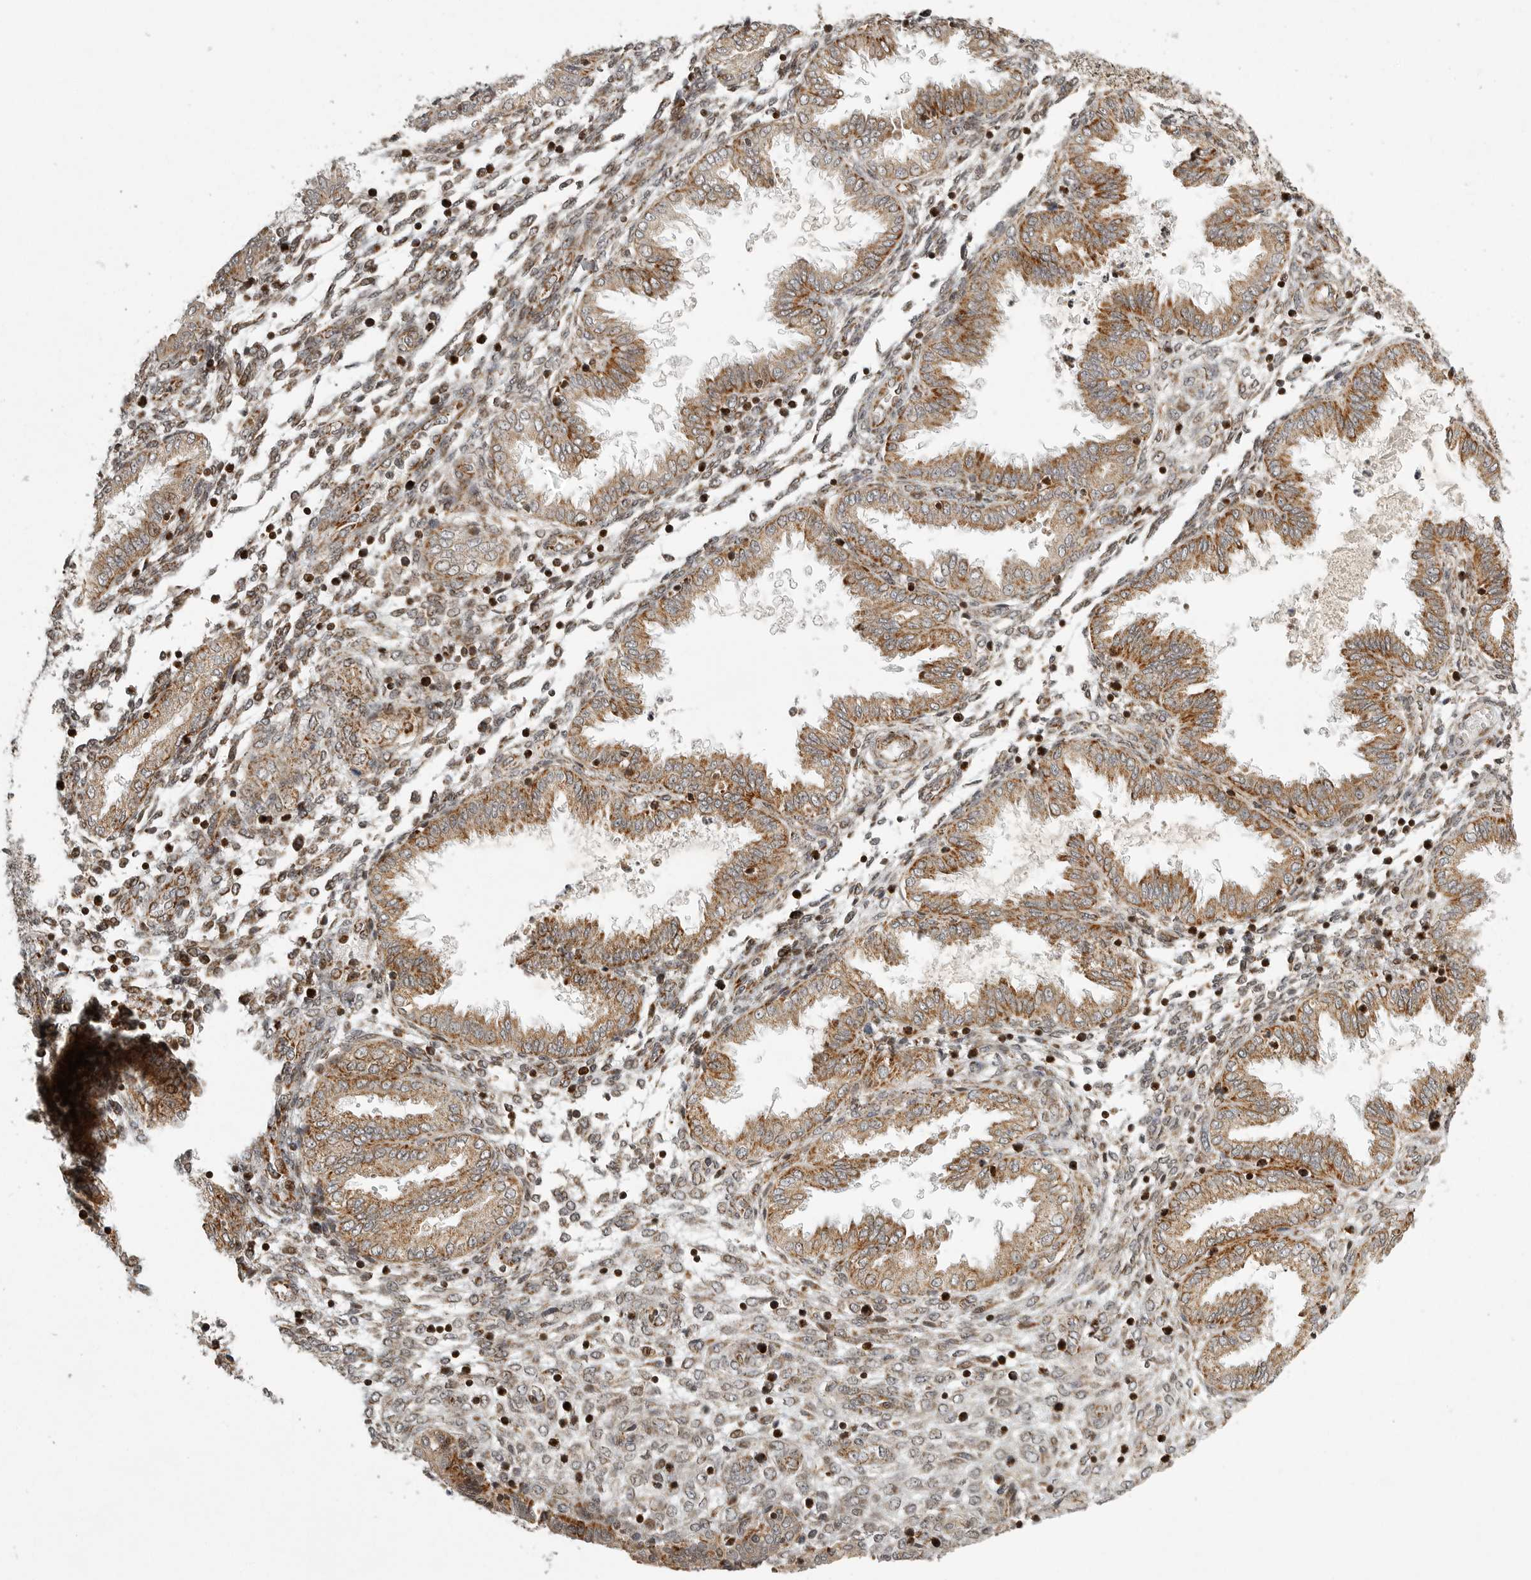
{"staining": {"intensity": "moderate", "quantity": ">75%", "location": "cytoplasmic/membranous"}, "tissue": "endometrium", "cell_type": "Cells in endometrial stroma", "image_type": "normal", "snomed": [{"axis": "morphology", "description": "Normal tissue, NOS"}, {"axis": "topography", "description": "Endometrium"}], "caption": "Endometrium stained with a brown dye demonstrates moderate cytoplasmic/membranous positive positivity in about >75% of cells in endometrial stroma.", "gene": "NARS2", "patient": {"sex": "female", "age": 33}}